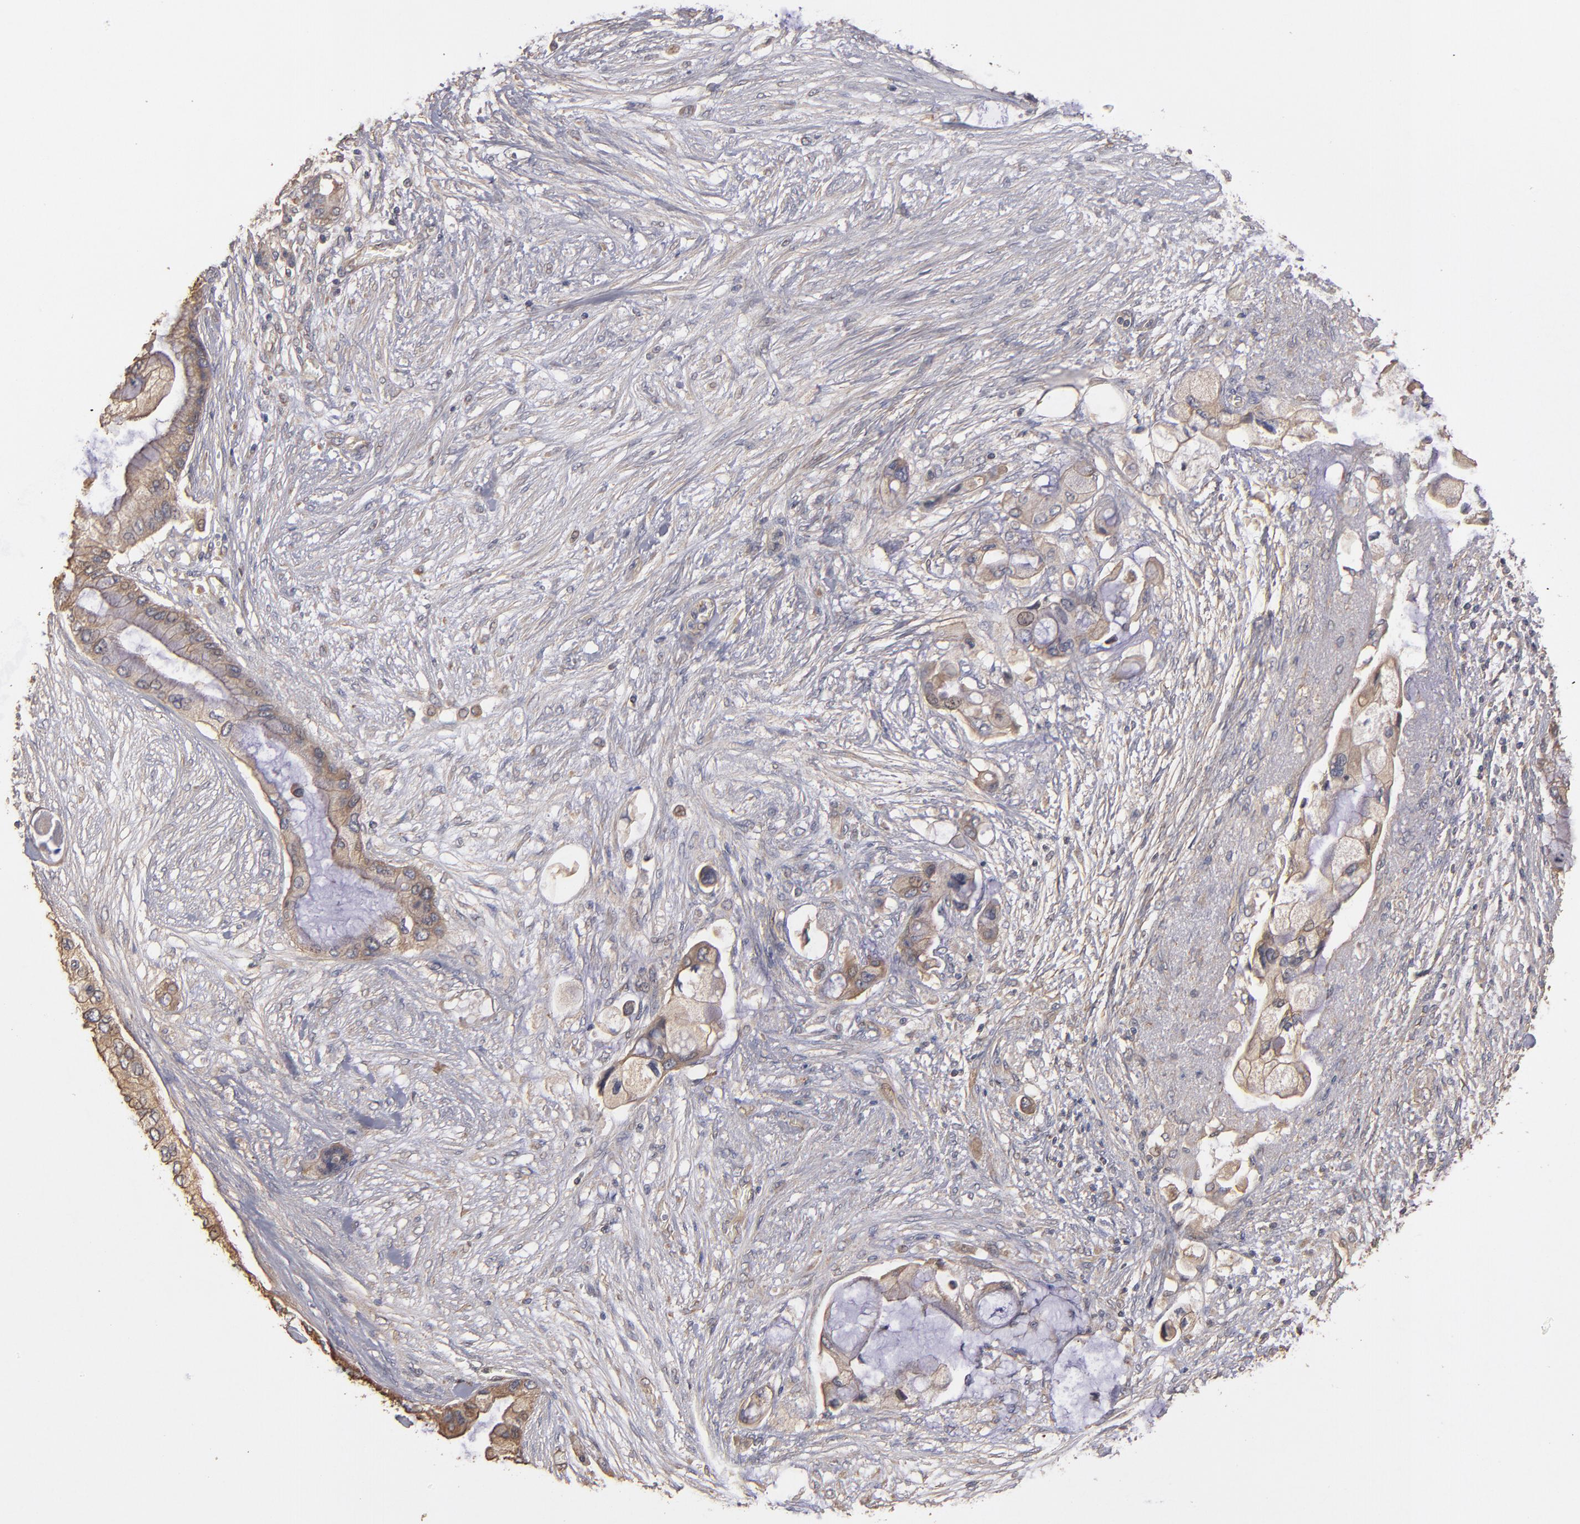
{"staining": {"intensity": "weak", "quantity": ">75%", "location": "cytoplasmic/membranous"}, "tissue": "pancreatic cancer", "cell_type": "Tumor cells", "image_type": "cancer", "snomed": [{"axis": "morphology", "description": "Adenocarcinoma, NOS"}, {"axis": "topography", "description": "Pancreas"}], "caption": "Immunohistochemical staining of human adenocarcinoma (pancreatic) demonstrates low levels of weak cytoplasmic/membranous expression in approximately >75% of tumor cells. The protein is stained brown, and the nuclei are stained in blue (DAB (3,3'-diaminobenzidine) IHC with brightfield microscopy, high magnification).", "gene": "DMD", "patient": {"sex": "female", "age": 59}}